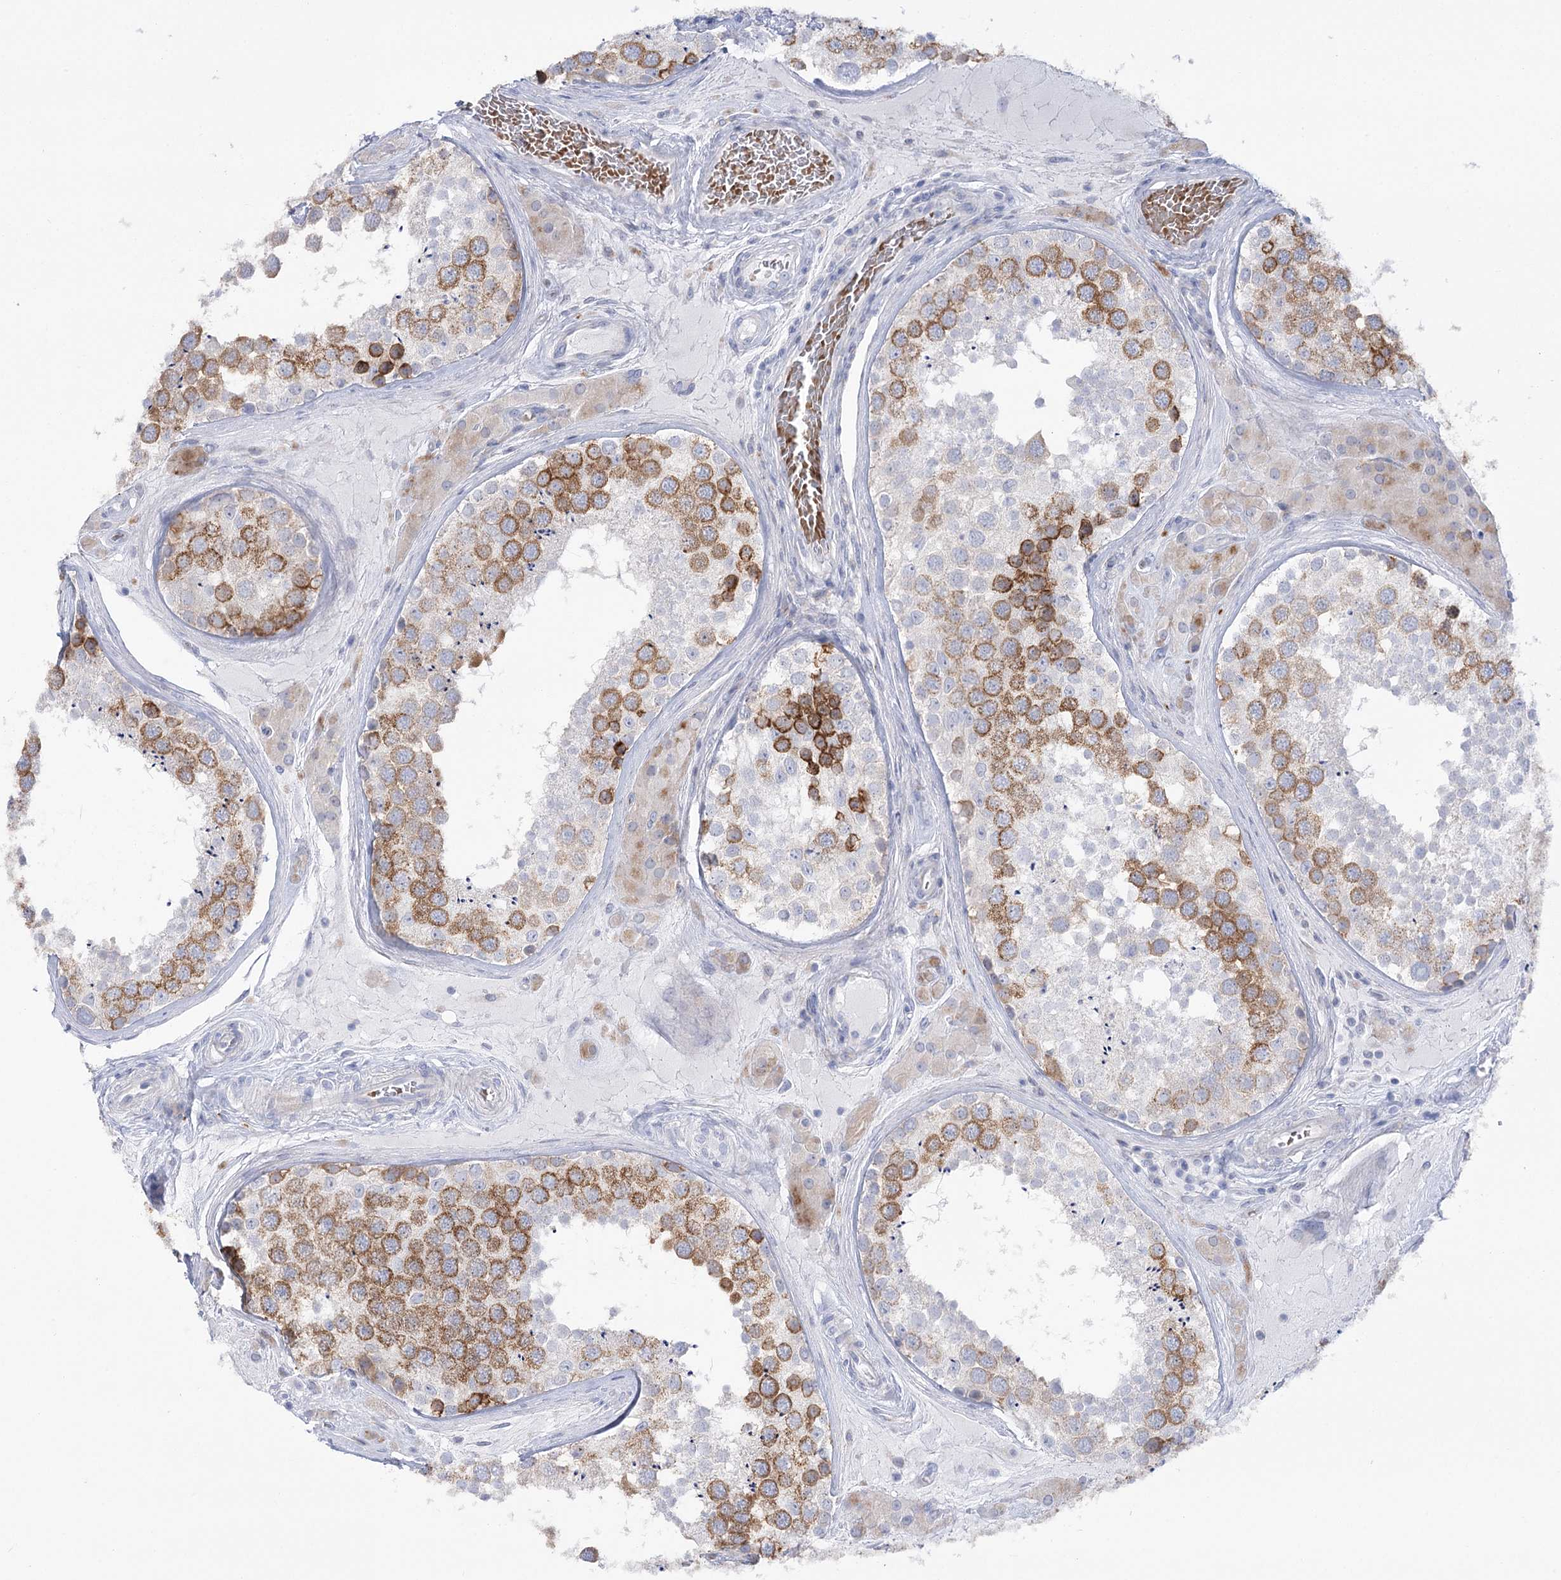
{"staining": {"intensity": "moderate", "quantity": ">75%", "location": "cytoplasmic/membranous"}, "tissue": "testis", "cell_type": "Cells in seminiferous ducts", "image_type": "normal", "snomed": [{"axis": "morphology", "description": "Normal tissue, NOS"}, {"axis": "topography", "description": "Testis"}], "caption": "Immunohistochemical staining of benign testis shows medium levels of moderate cytoplasmic/membranous staining in about >75% of cells in seminiferous ducts. (Stains: DAB (3,3'-diaminobenzidine) in brown, nuclei in blue, Microscopy: brightfield microscopy at high magnification).", "gene": "SIAE", "patient": {"sex": "male", "age": 46}}